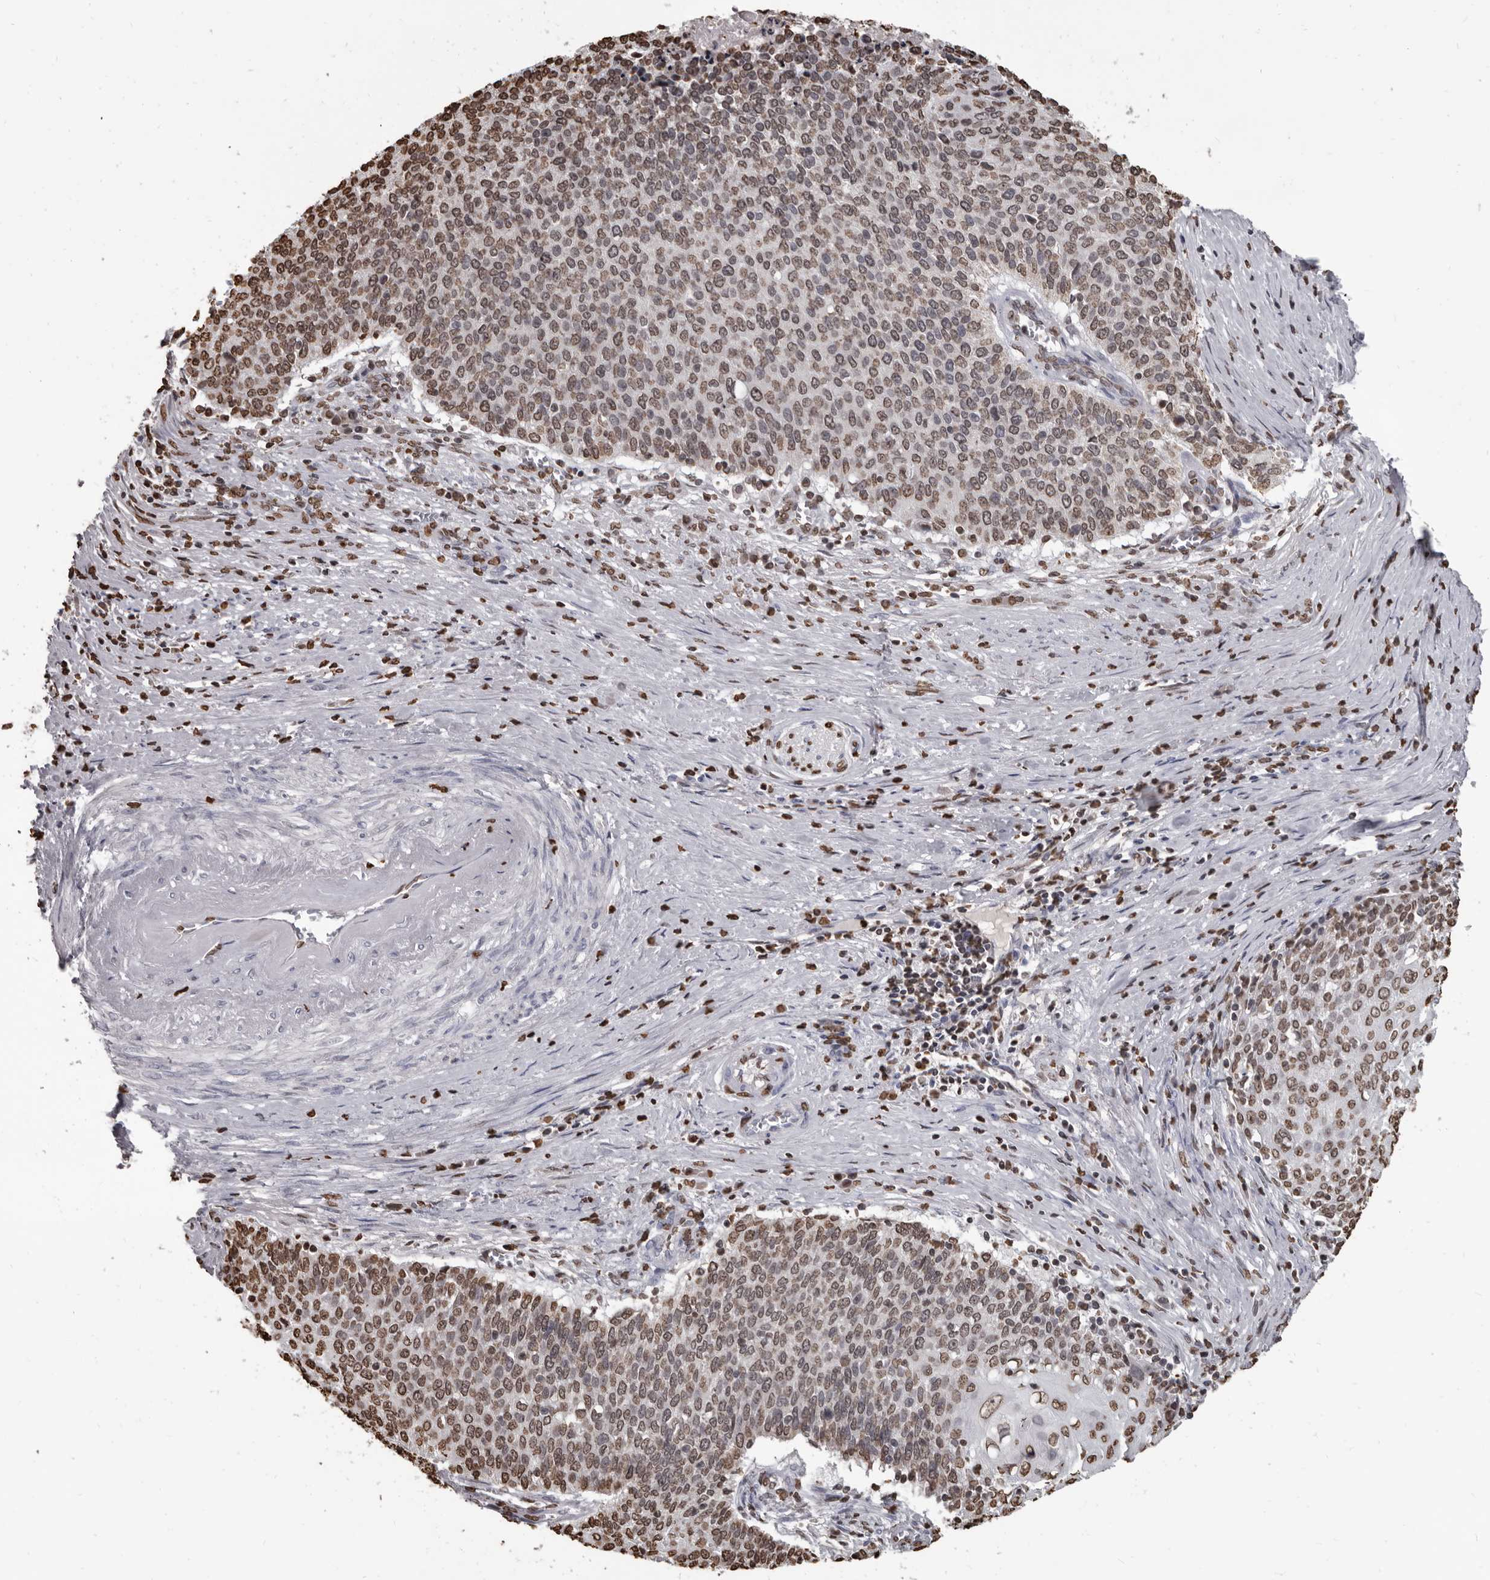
{"staining": {"intensity": "moderate", "quantity": ">75%", "location": "nuclear"}, "tissue": "cervical cancer", "cell_type": "Tumor cells", "image_type": "cancer", "snomed": [{"axis": "morphology", "description": "Squamous cell carcinoma, NOS"}, {"axis": "topography", "description": "Cervix"}], "caption": "Immunohistochemical staining of squamous cell carcinoma (cervical) reveals medium levels of moderate nuclear protein expression in about >75% of tumor cells.", "gene": "AHR", "patient": {"sex": "female", "age": 39}}